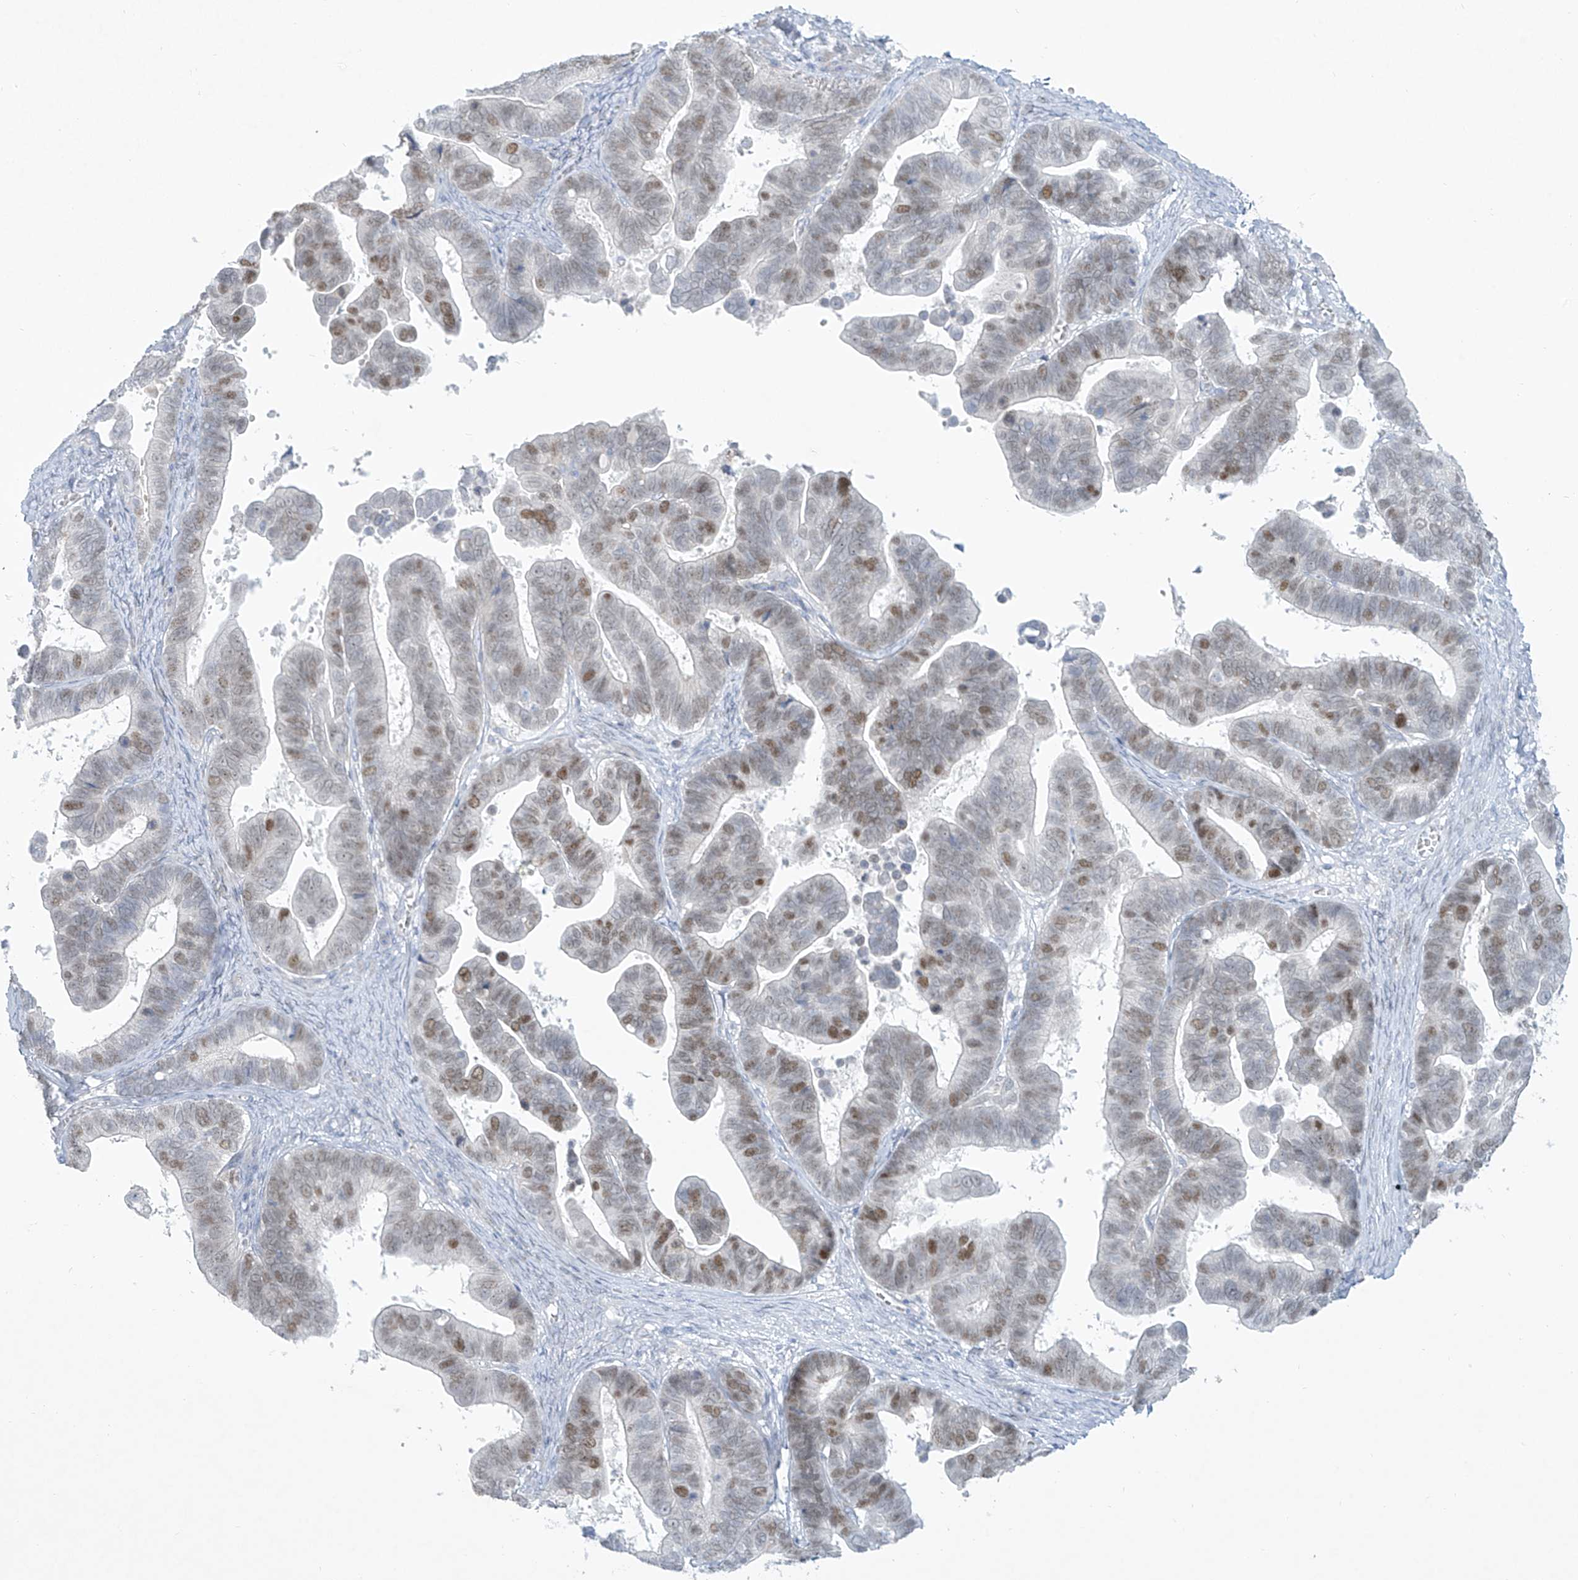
{"staining": {"intensity": "moderate", "quantity": "25%-75%", "location": "nuclear"}, "tissue": "ovarian cancer", "cell_type": "Tumor cells", "image_type": "cancer", "snomed": [{"axis": "morphology", "description": "Cystadenocarcinoma, serous, NOS"}, {"axis": "topography", "description": "Ovary"}], "caption": "Immunohistochemical staining of human ovarian cancer (serous cystadenocarcinoma) displays medium levels of moderate nuclear staining in approximately 25%-75% of tumor cells.", "gene": "PAX6", "patient": {"sex": "female", "age": 56}}